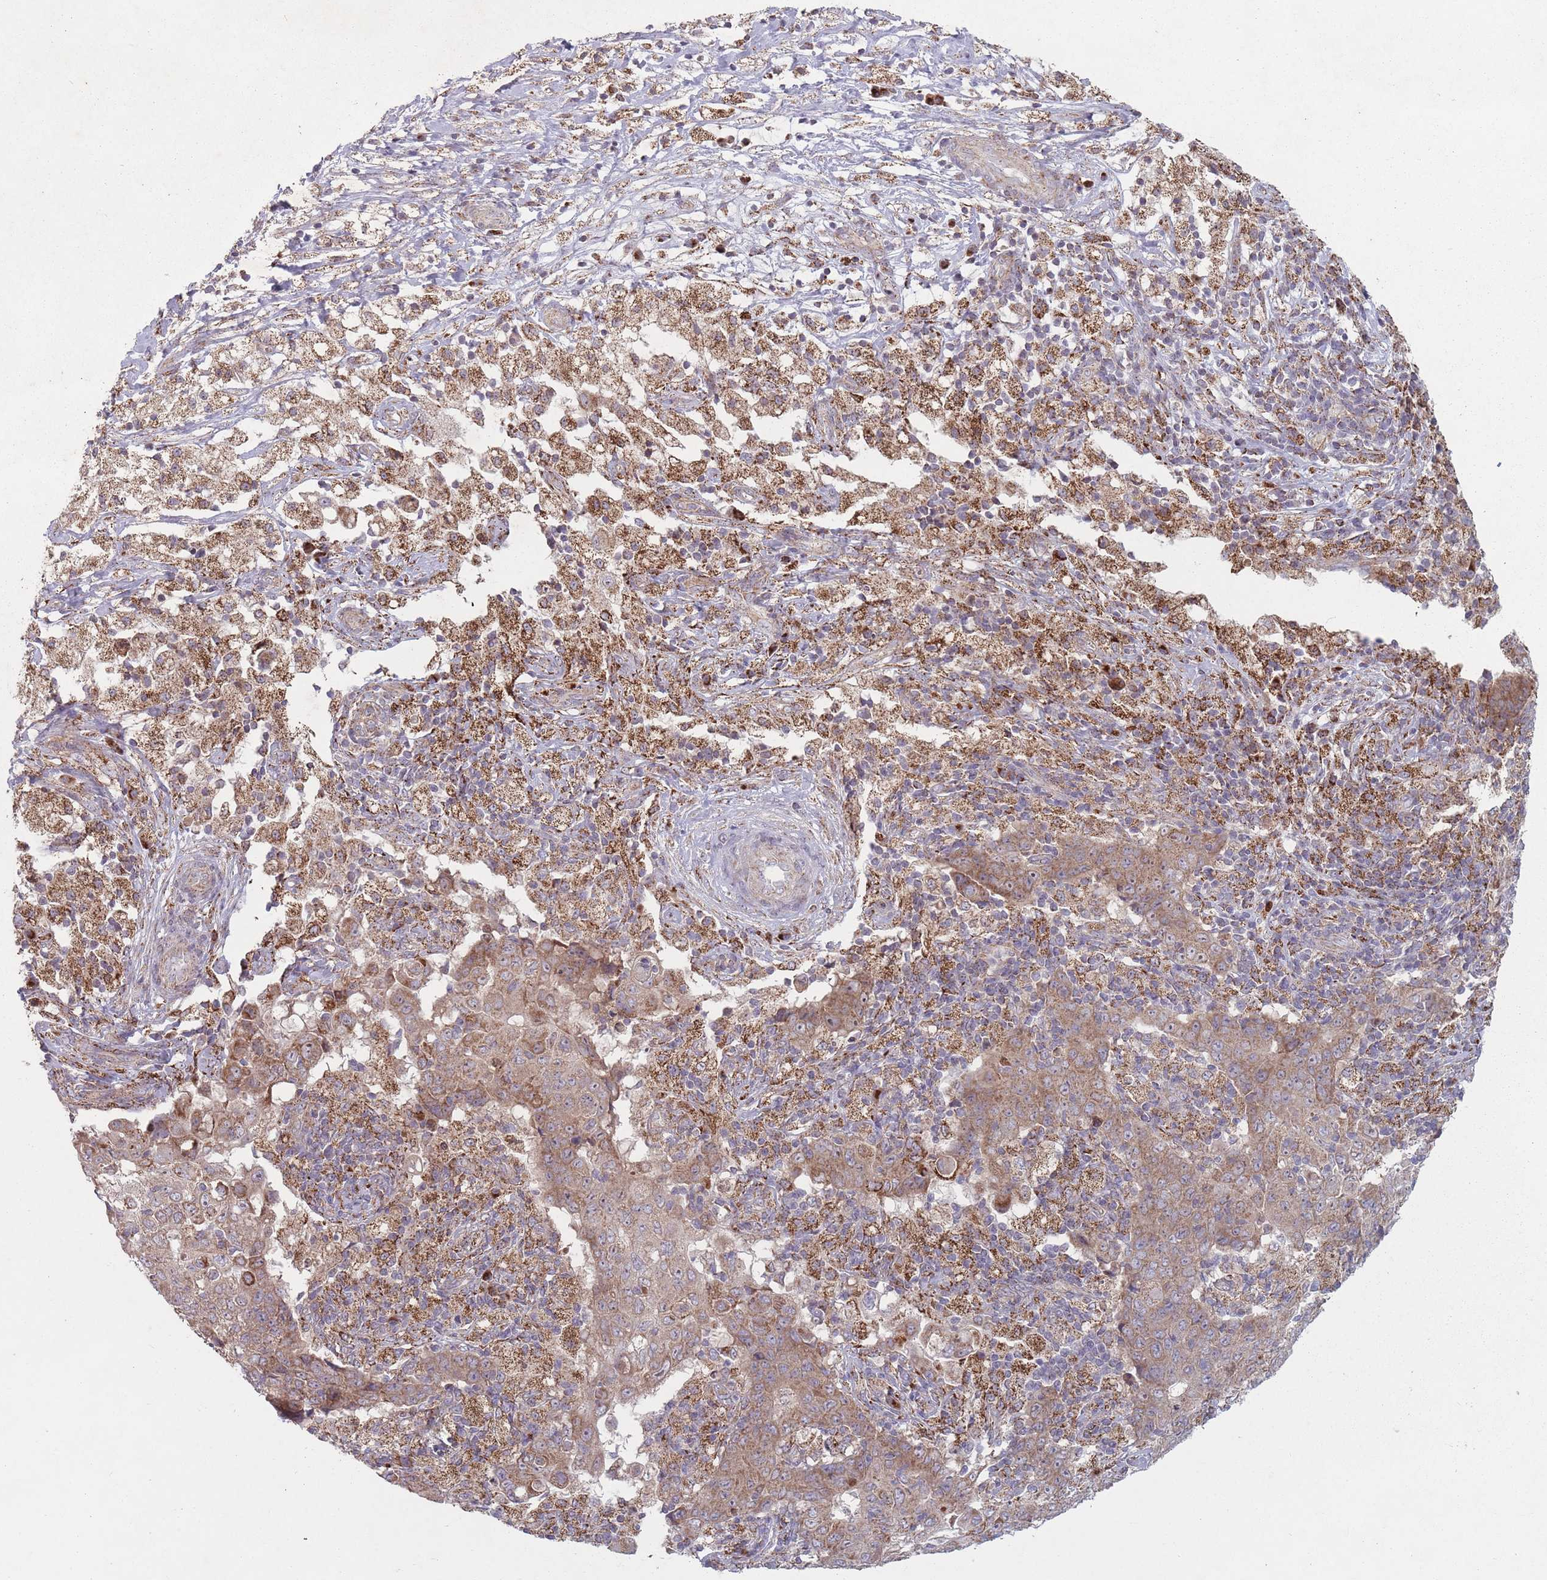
{"staining": {"intensity": "moderate", "quantity": ">75%", "location": "cytoplasmic/membranous"}, "tissue": "ovarian cancer", "cell_type": "Tumor cells", "image_type": "cancer", "snomed": [{"axis": "morphology", "description": "Carcinoma, endometroid"}, {"axis": "topography", "description": "Ovary"}], "caption": "Protein staining displays moderate cytoplasmic/membranous expression in about >75% of tumor cells in endometroid carcinoma (ovarian). Nuclei are stained in blue.", "gene": "OR10Q1", "patient": {"sex": "female", "age": 42}}